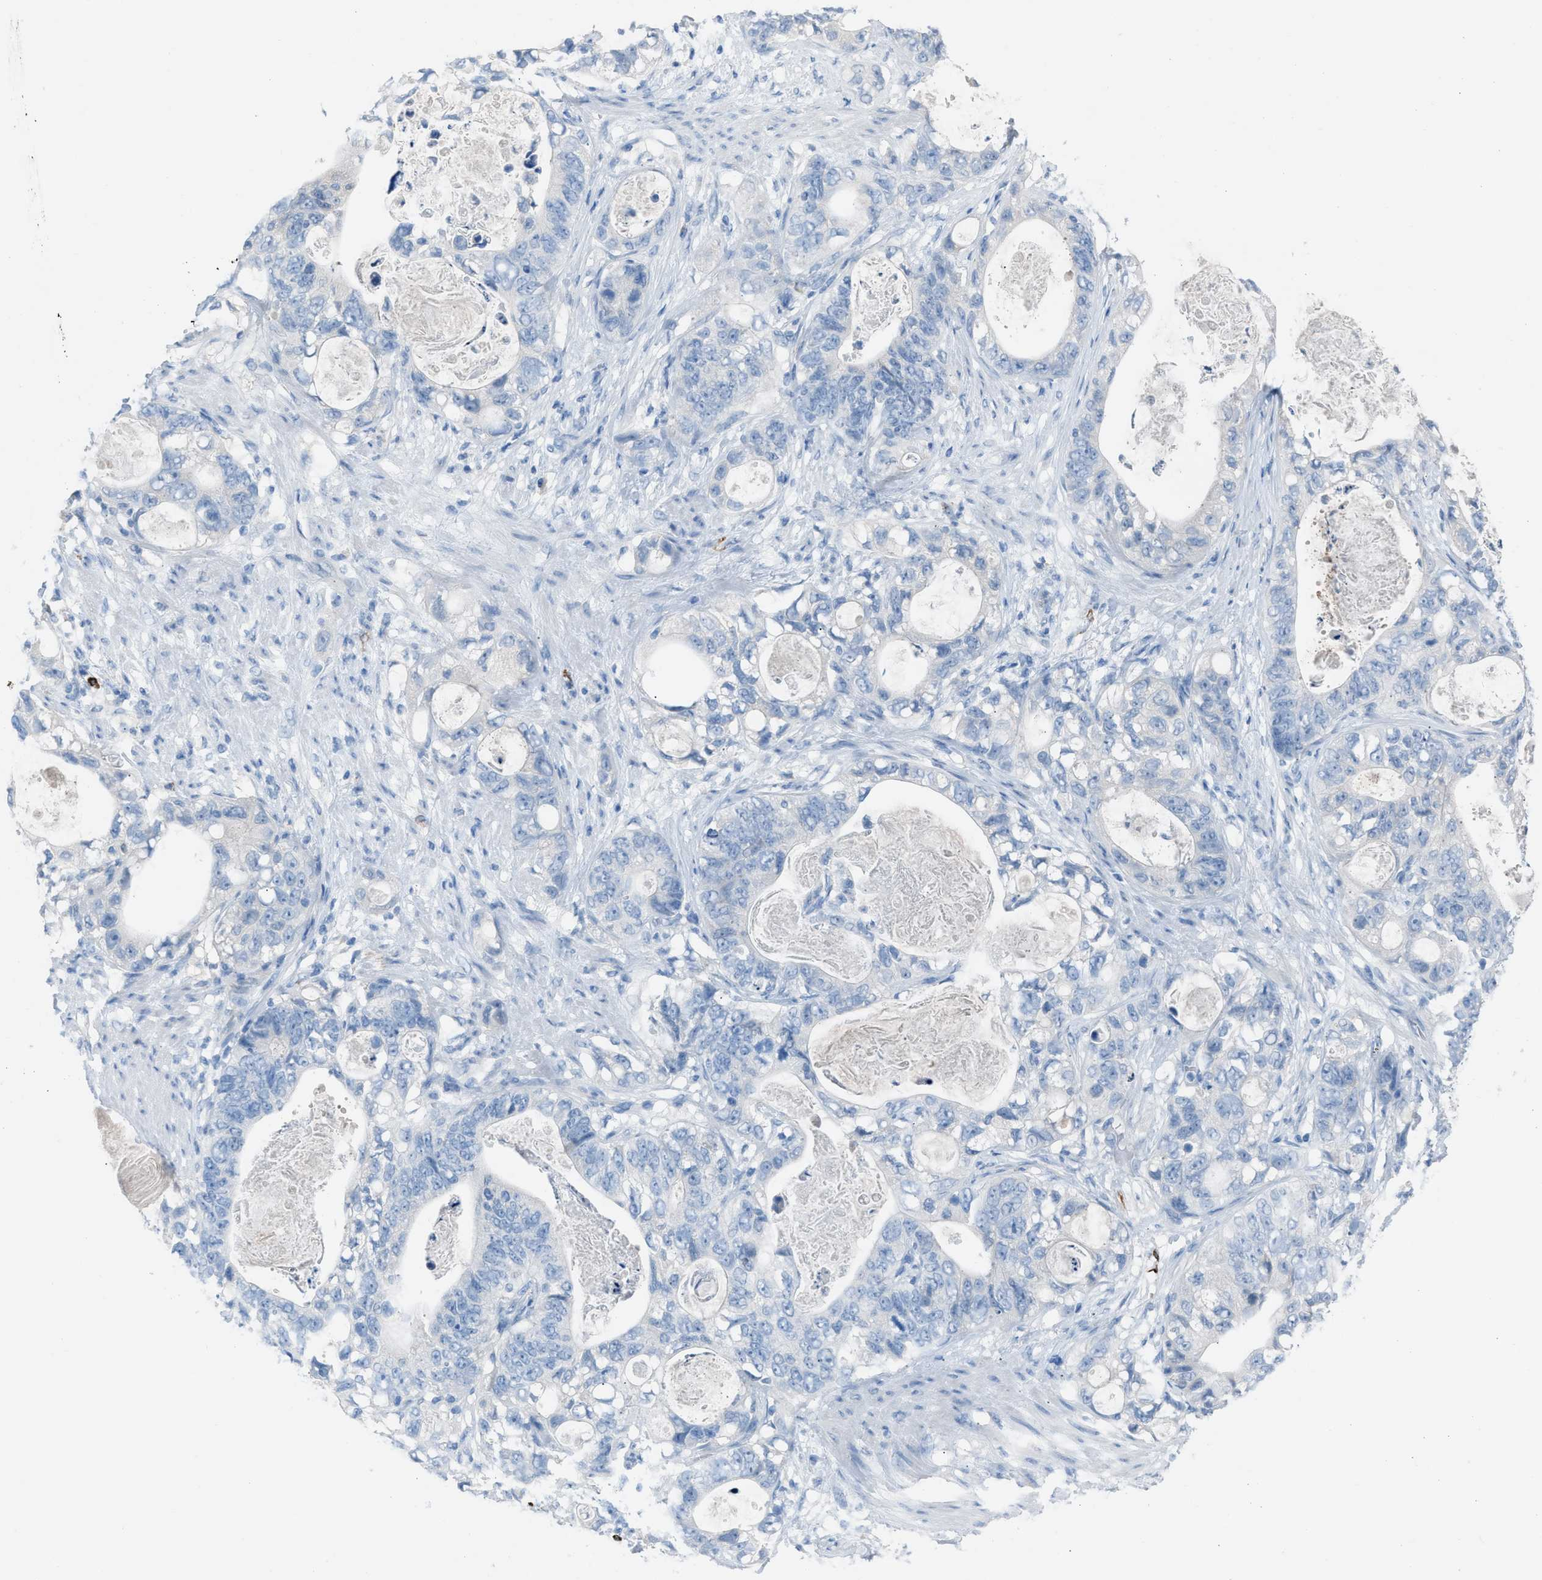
{"staining": {"intensity": "negative", "quantity": "none", "location": "none"}, "tissue": "stomach cancer", "cell_type": "Tumor cells", "image_type": "cancer", "snomed": [{"axis": "morphology", "description": "Normal tissue, NOS"}, {"axis": "morphology", "description": "Adenocarcinoma, NOS"}, {"axis": "topography", "description": "Stomach"}], "caption": "Tumor cells are negative for brown protein staining in stomach cancer (adenocarcinoma).", "gene": "CLEC10A", "patient": {"sex": "female", "age": 89}}